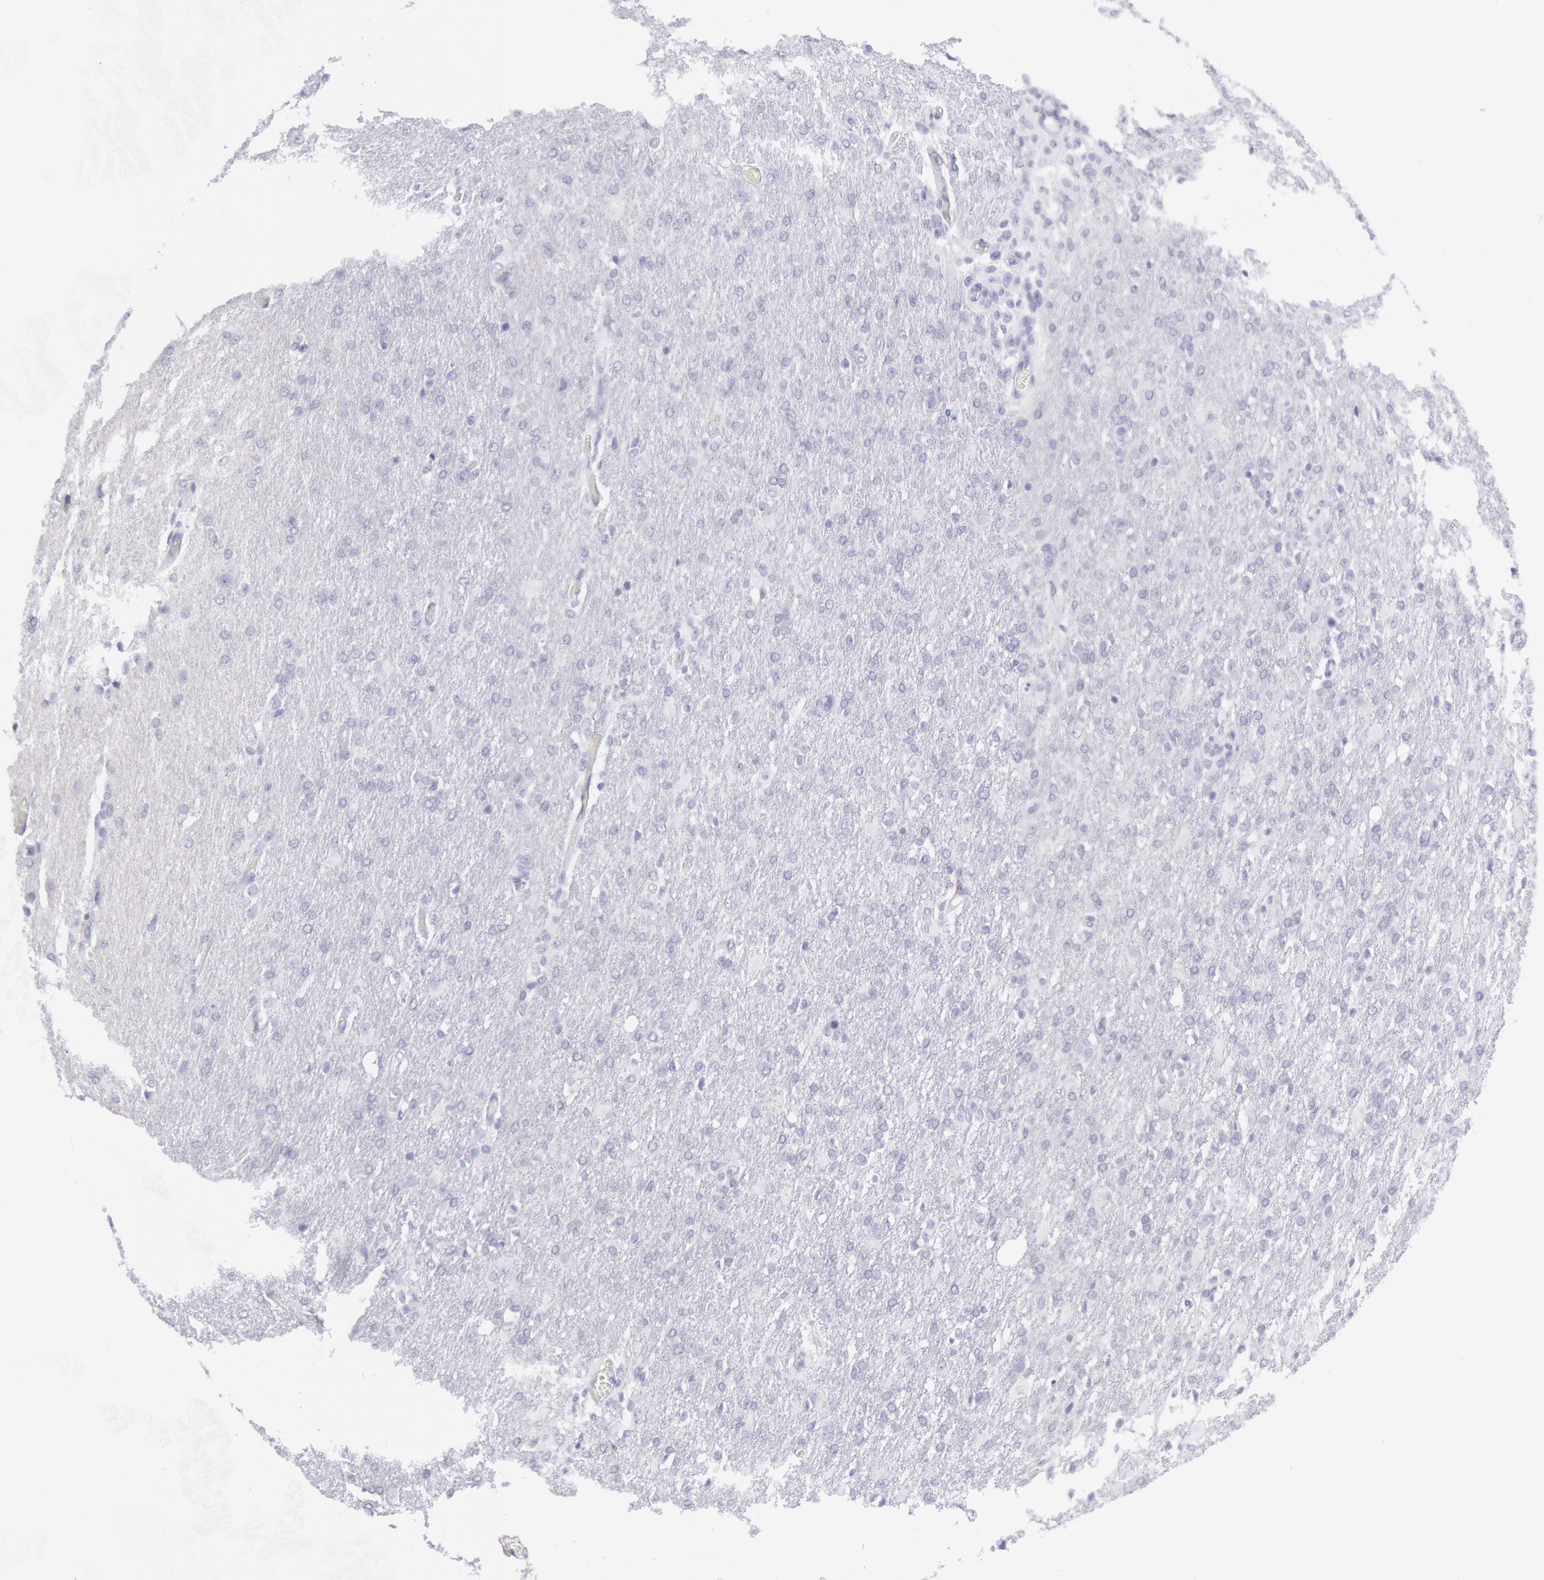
{"staining": {"intensity": "negative", "quantity": "none", "location": "none"}, "tissue": "glioma", "cell_type": "Tumor cells", "image_type": "cancer", "snomed": [{"axis": "morphology", "description": "Glioma, malignant, High grade"}, {"axis": "topography", "description": "Brain"}], "caption": "Immunohistochemistry histopathology image of malignant glioma (high-grade) stained for a protein (brown), which demonstrates no staining in tumor cells.", "gene": "CDH13", "patient": {"sex": "male", "age": 68}}